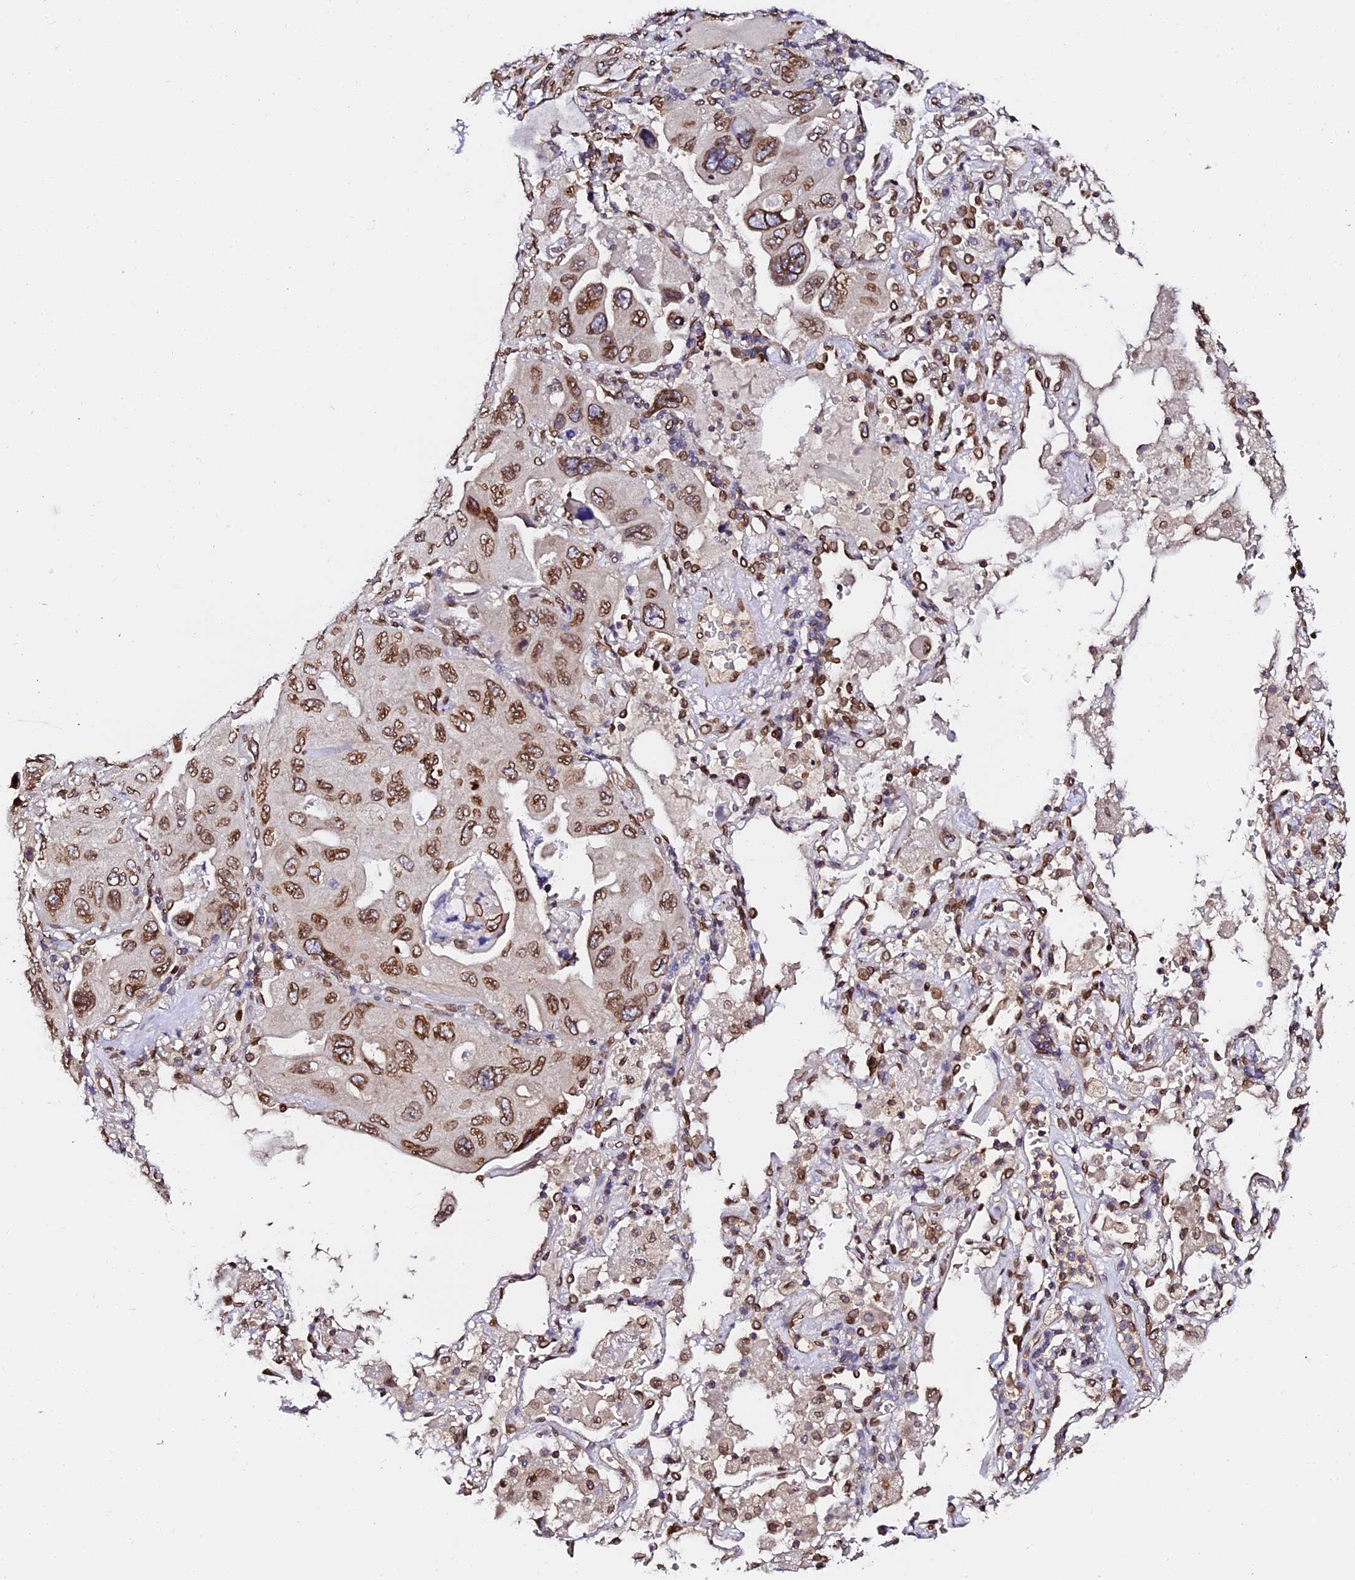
{"staining": {"intensity": "moderate", "quantity": ">75%", "location": "cytoplasmic/membranous,nuclear"}, "tissue": "lung cancer", "cell_type": "Tumor cells", "image_type": "cancer", "snomed": [{"axis": "morphology", "description": "Squamous cell carcinoma, NOS"}, {"axis": "topography", "description": "Lung"}], "caption": "An immunohistochemistry (IHC) micrograph of tumor tissue is shown. Protein staining in brown labels moderate cytoplasmic/membranous and nuclear positivity in squamous cell carcinoma (lung) within tumor cells.", "gene": "ANAPC5", "patient": {"sex": "female", "age": 73}}